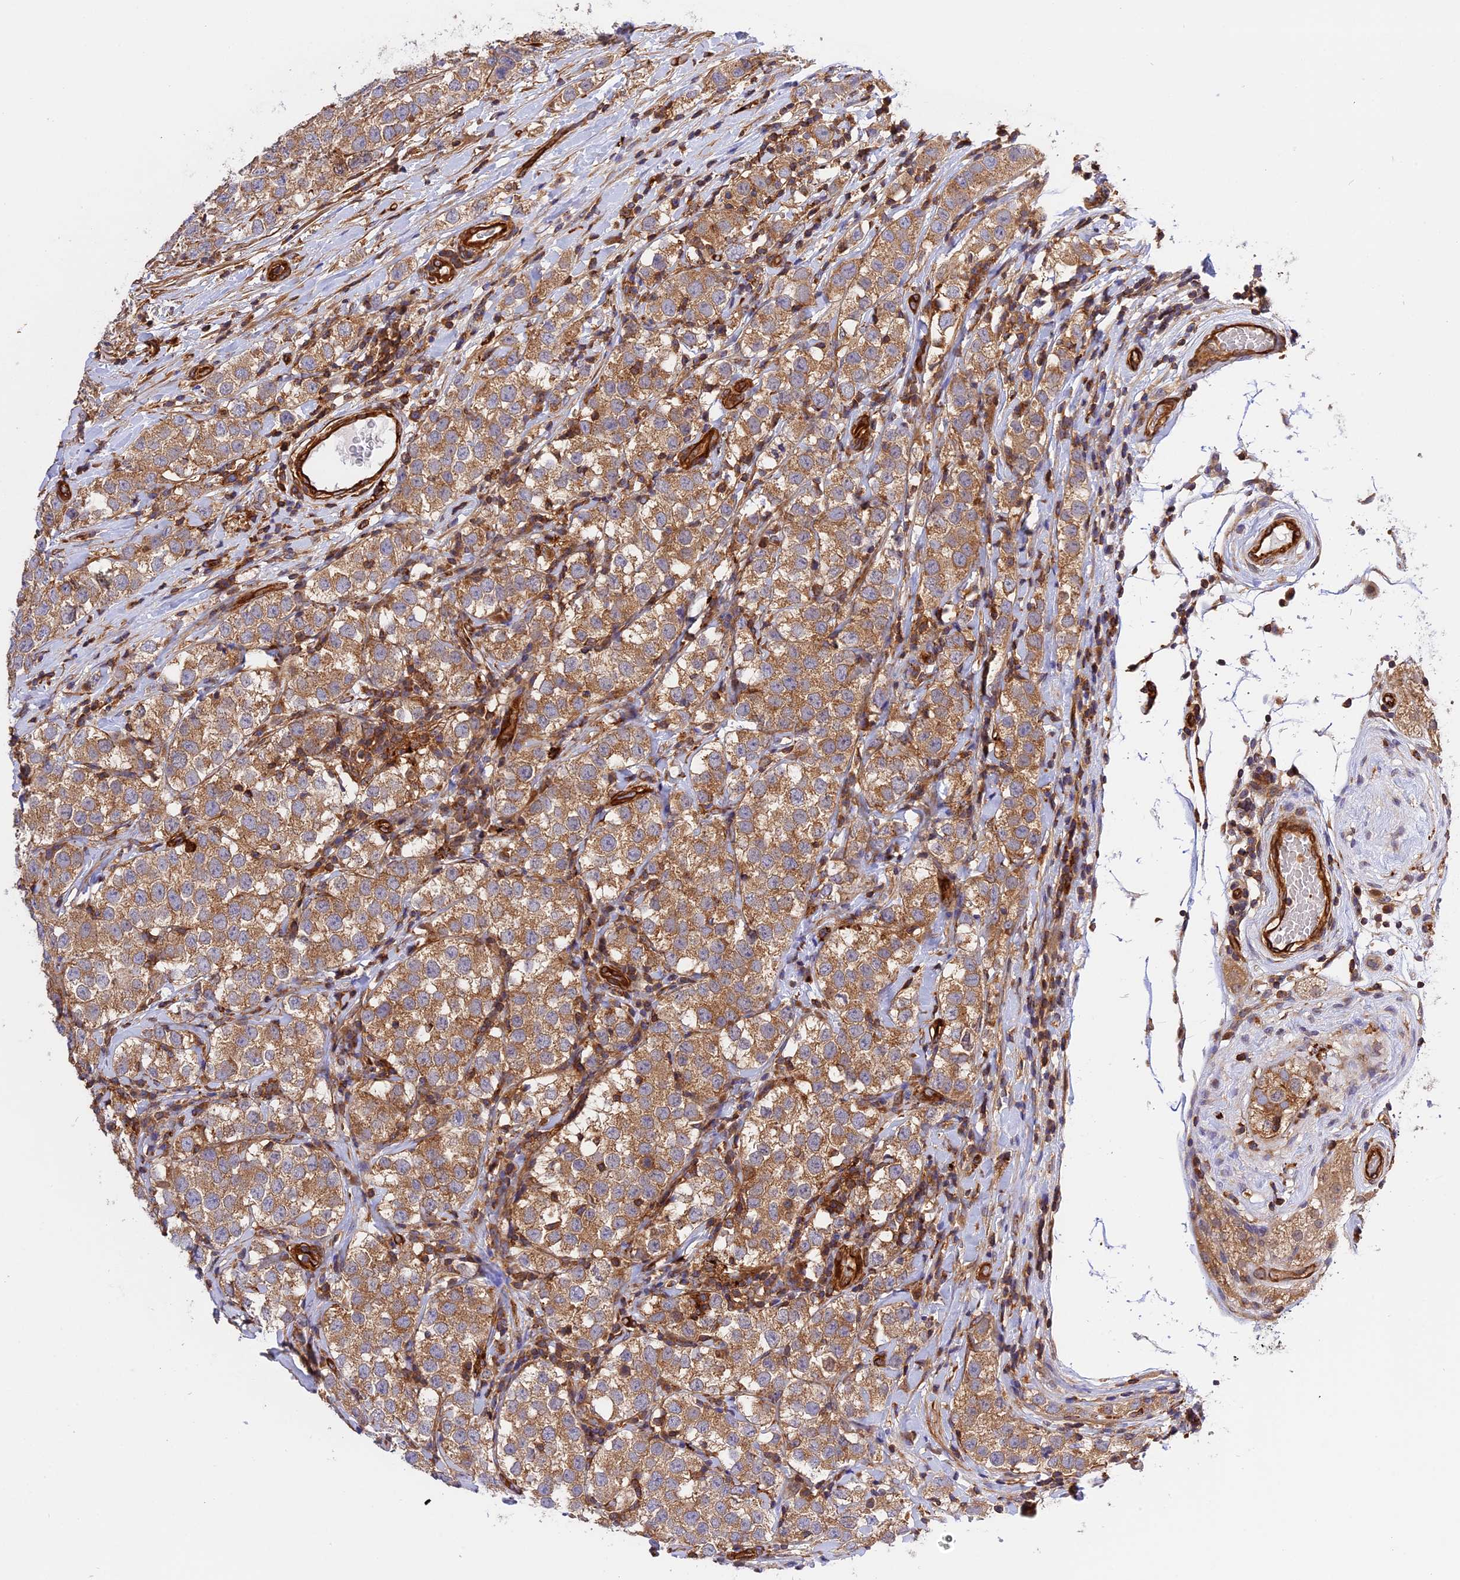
{"staining": {"intensity": "moderate", "quantity": ">75%", "location": "cytoplasmic/membranous"}, "tissue": "testis cancer", "cell_type": "Tumor cells", "image_type": "cancer", "snomed": [{"axis": "morphology", "description": "Seminoma, NOS"}, {"axis": "topography", "description": "Testis"}], "caption": "Immunohistochemistry staining of testis cancer (seminoma), which reveals medium levels of moderate cytoplasmic/membranous positivity in approximately >75% of tumor cells indicating moderate cytoplasmic/membranous protein staining. The staining was performed using DAB (3,3'-diaminobenzidine) (brown) for protein detection and nuclei were counterstained in hematoxylin (blue).", "gene": "C5orf22", "patient": {"sex": "male", "age": 34}}